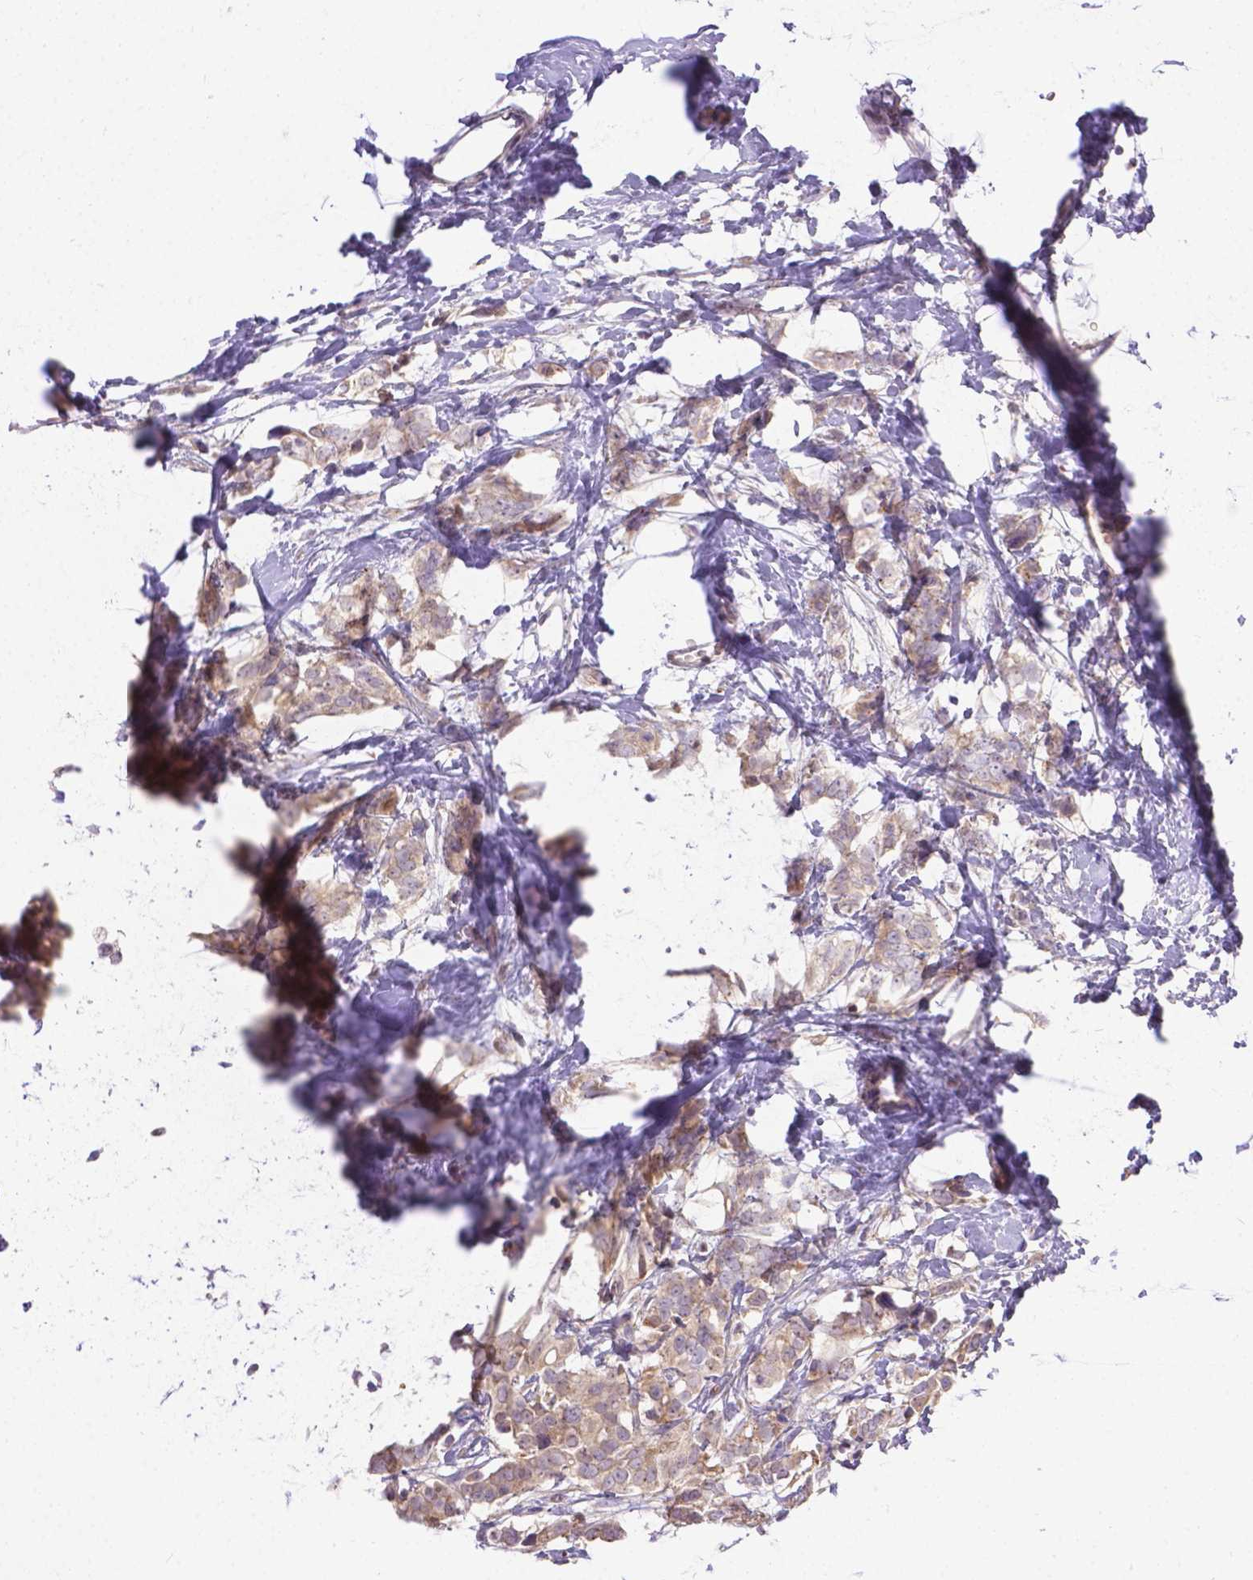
{"staining": {"intensity": "weak", "quantity": ">75%", "location": "cytoplasmic/membranous"}, "tissue": "breast cancer", "cell_type": "Tumor cells", "image_type": "cancer", "snomed": [{"axis": "morphology", "description": "Duct carcinoma"}, {"axis": "topography", "description": "Breast"}], "caption": "Breast invasive ductal carcinoma tissue displays weak cytoplasmic/membranous positivity in about >75% of tumor cells, visualized by immunohistochemistry.", "gene": "TM4SF18", "patient": {"sex": "female", "age": 40}}